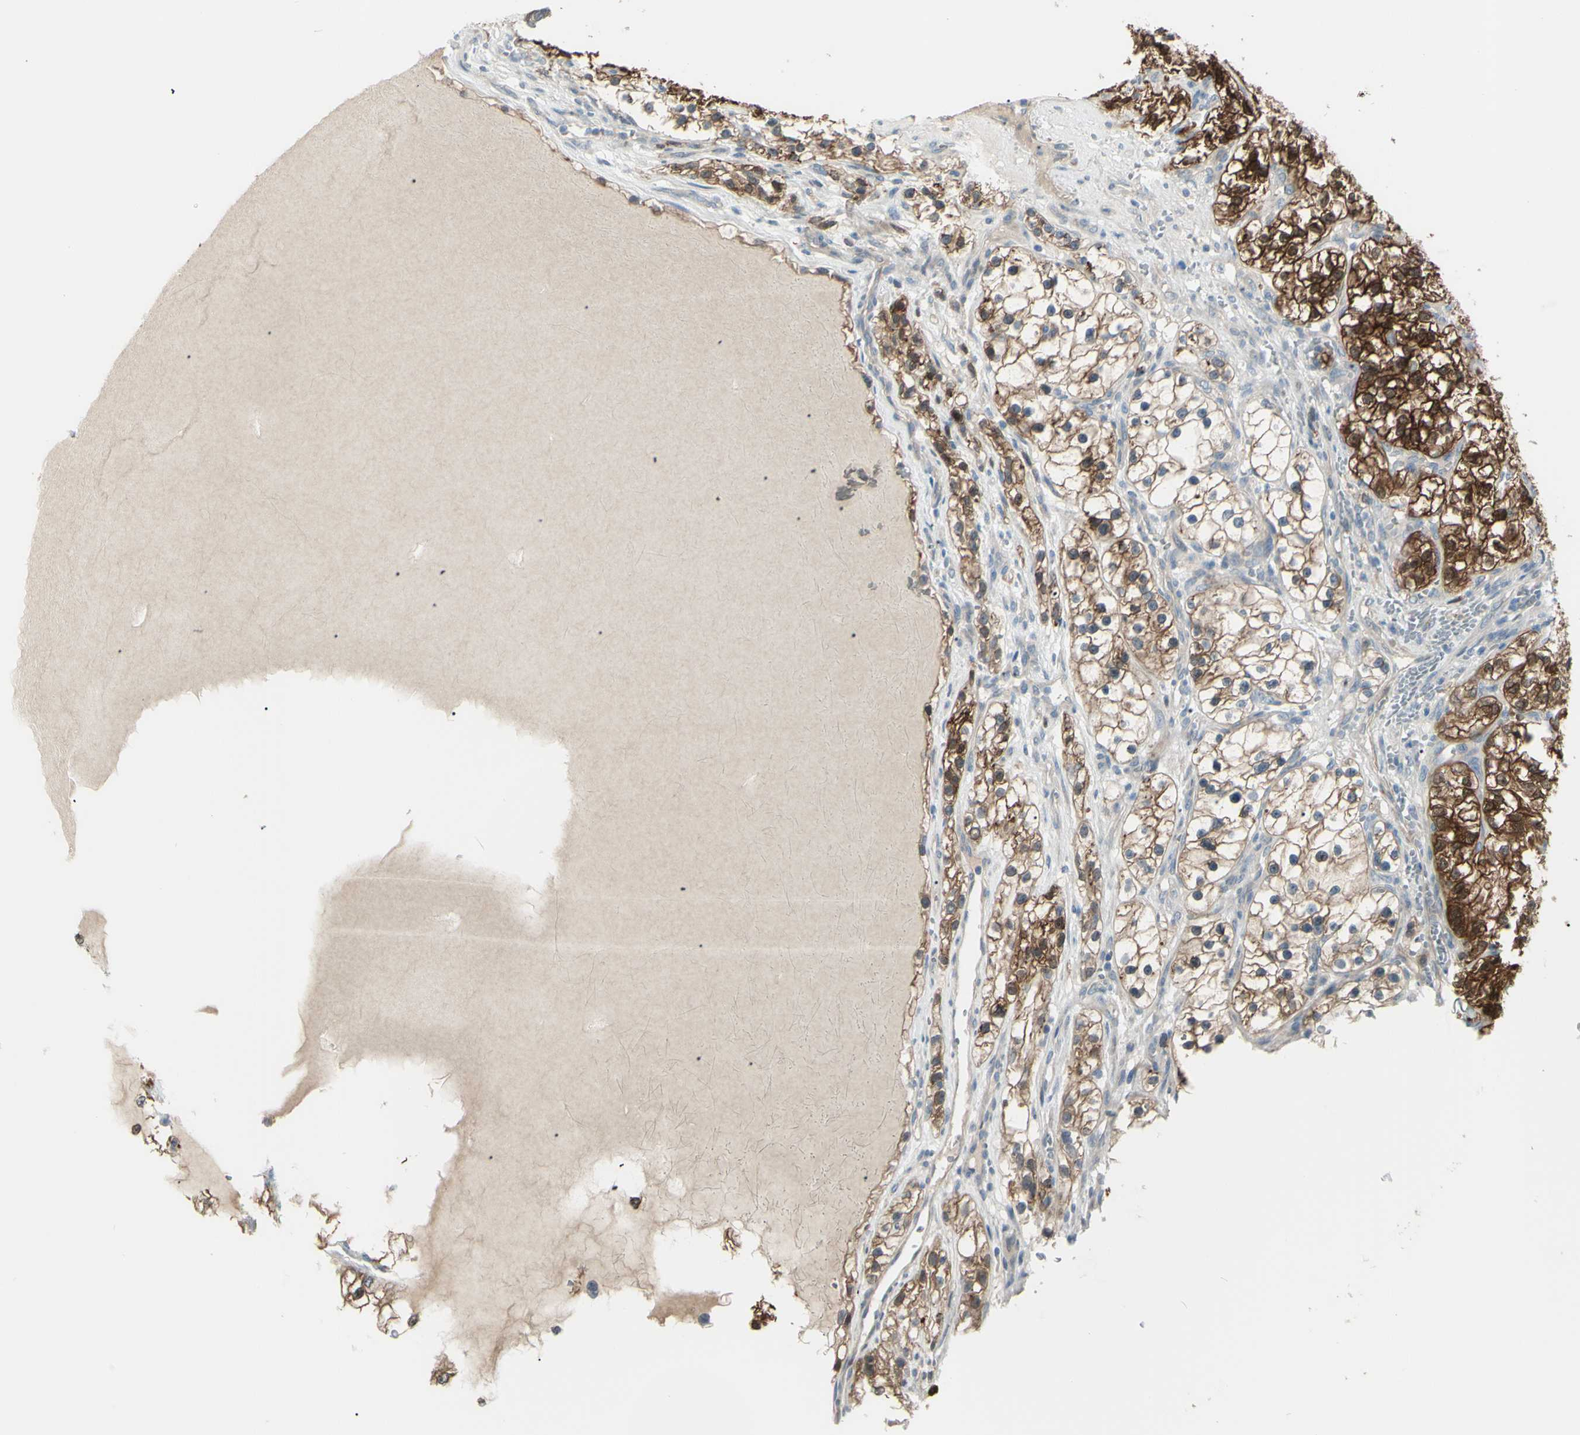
{"staining": {"intensity": "strong", "quantity": ">75%", "location": "cytoplasmic/membranous"}, "tissue": "renal cancer", "cell_type": "Tumor cells", "image_type": "cancer", "snomed": [{"axis": "morphology", "description": "Adenocarcinoma, NOS"}, {"axis": "topography", "description": "Kidney"}], "caption": "An IHC histopathology image of tumor tissue is shown. Protein staining in brown labels strong cytoplasmic/membranous positivity in adenocarcinoma (renal) within tumor cells.", "gene": "LRRK1", "patient": {"sex": "female", "age": 57}}